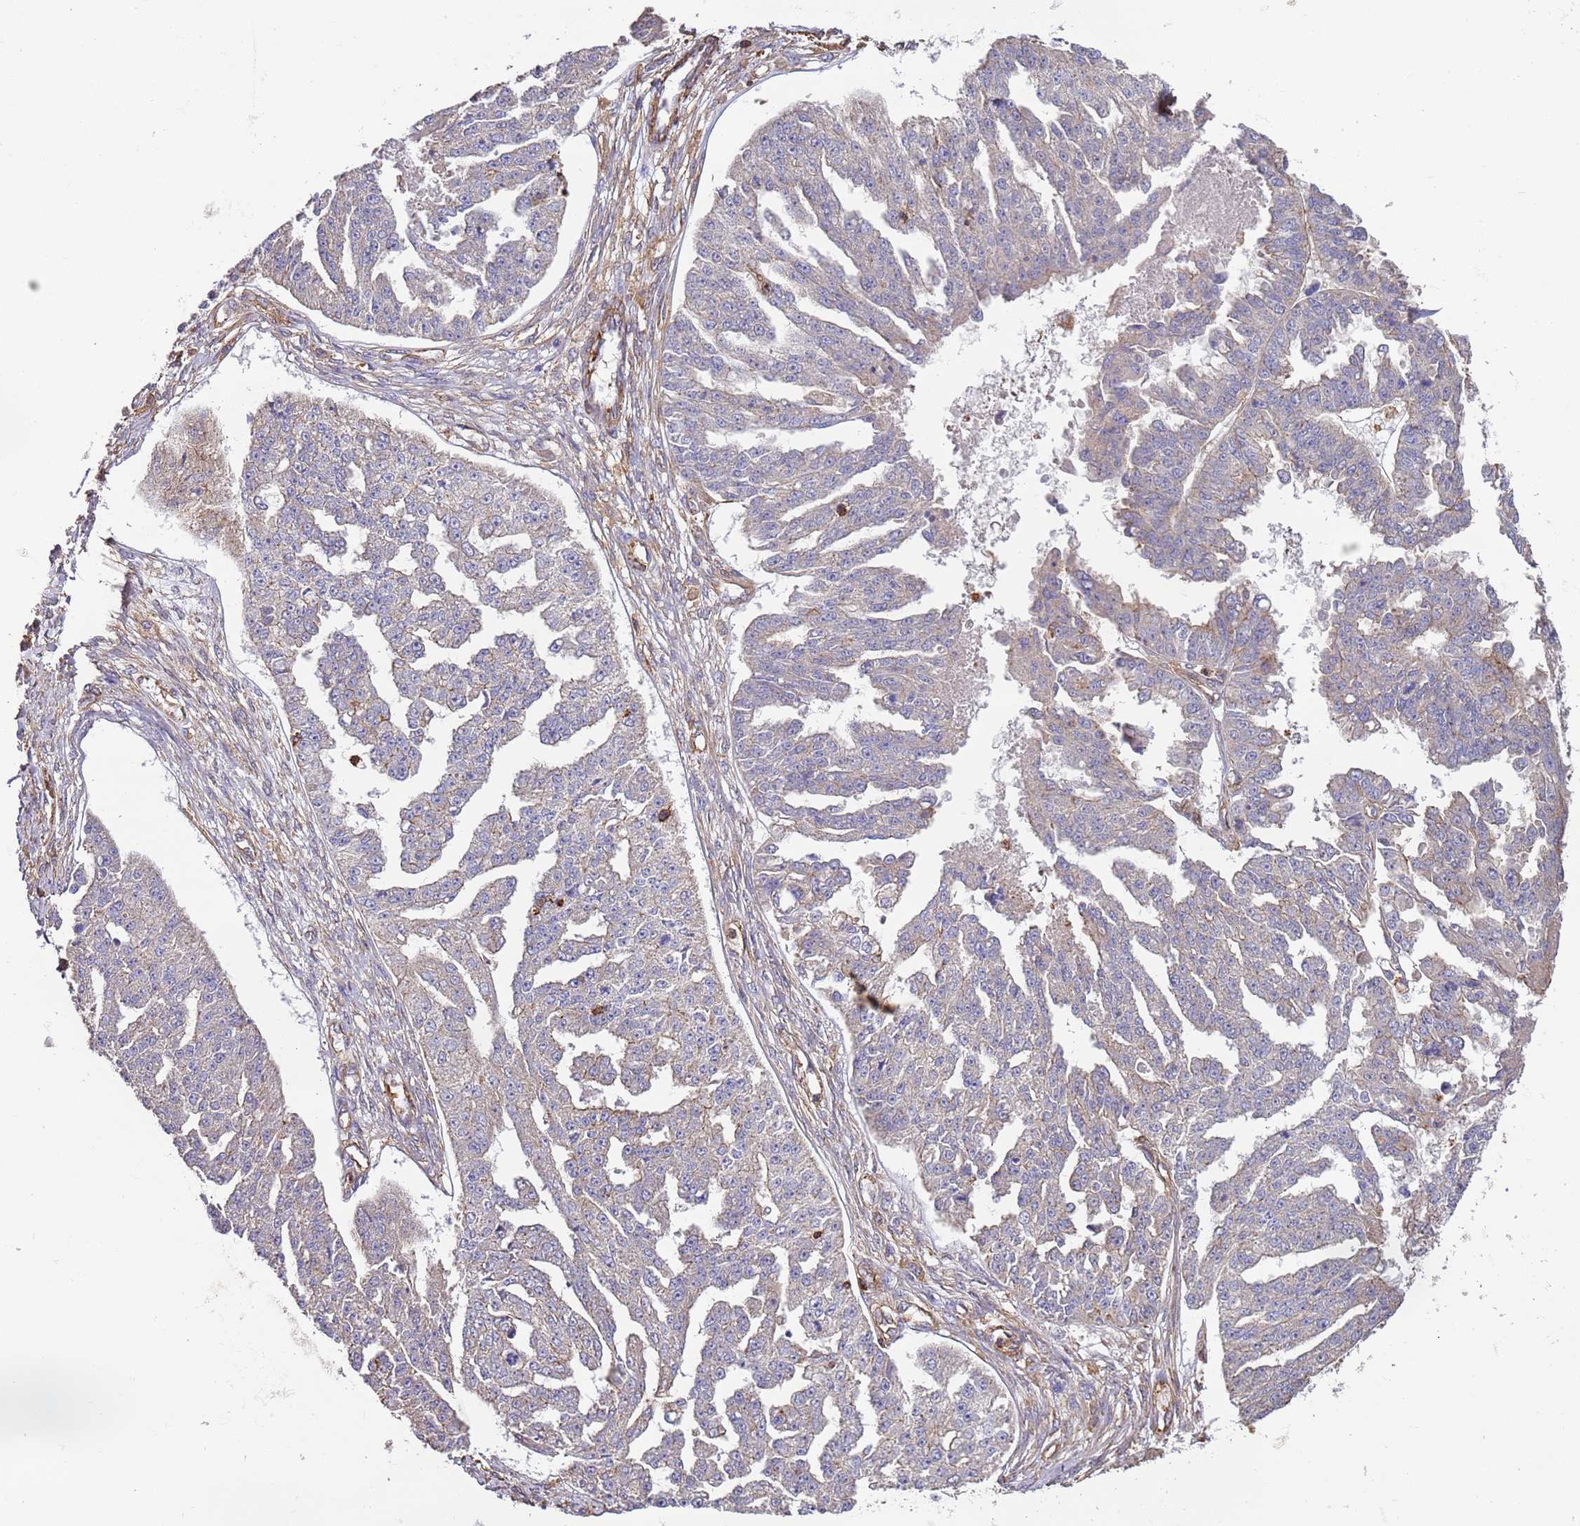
{"staining": {"intensity": "negative", "quantity": "none", "location": "none"}, "tissue": "ovarian cancer", "cell_type": "Tumor cells", "image_type": "cancer", "snomed": [{"axis": "morphology", "description": "Cystadenocarcinoma, serous, NOS"}, {"axis": "topography", "description": "Ovary"}], "caption": "A histopathology image of ovarian cancer stained for a protein shows no brown staining in tumor cells.", "gene": "CYP2U1", "patient": {"sex": "female", "age": 58}}